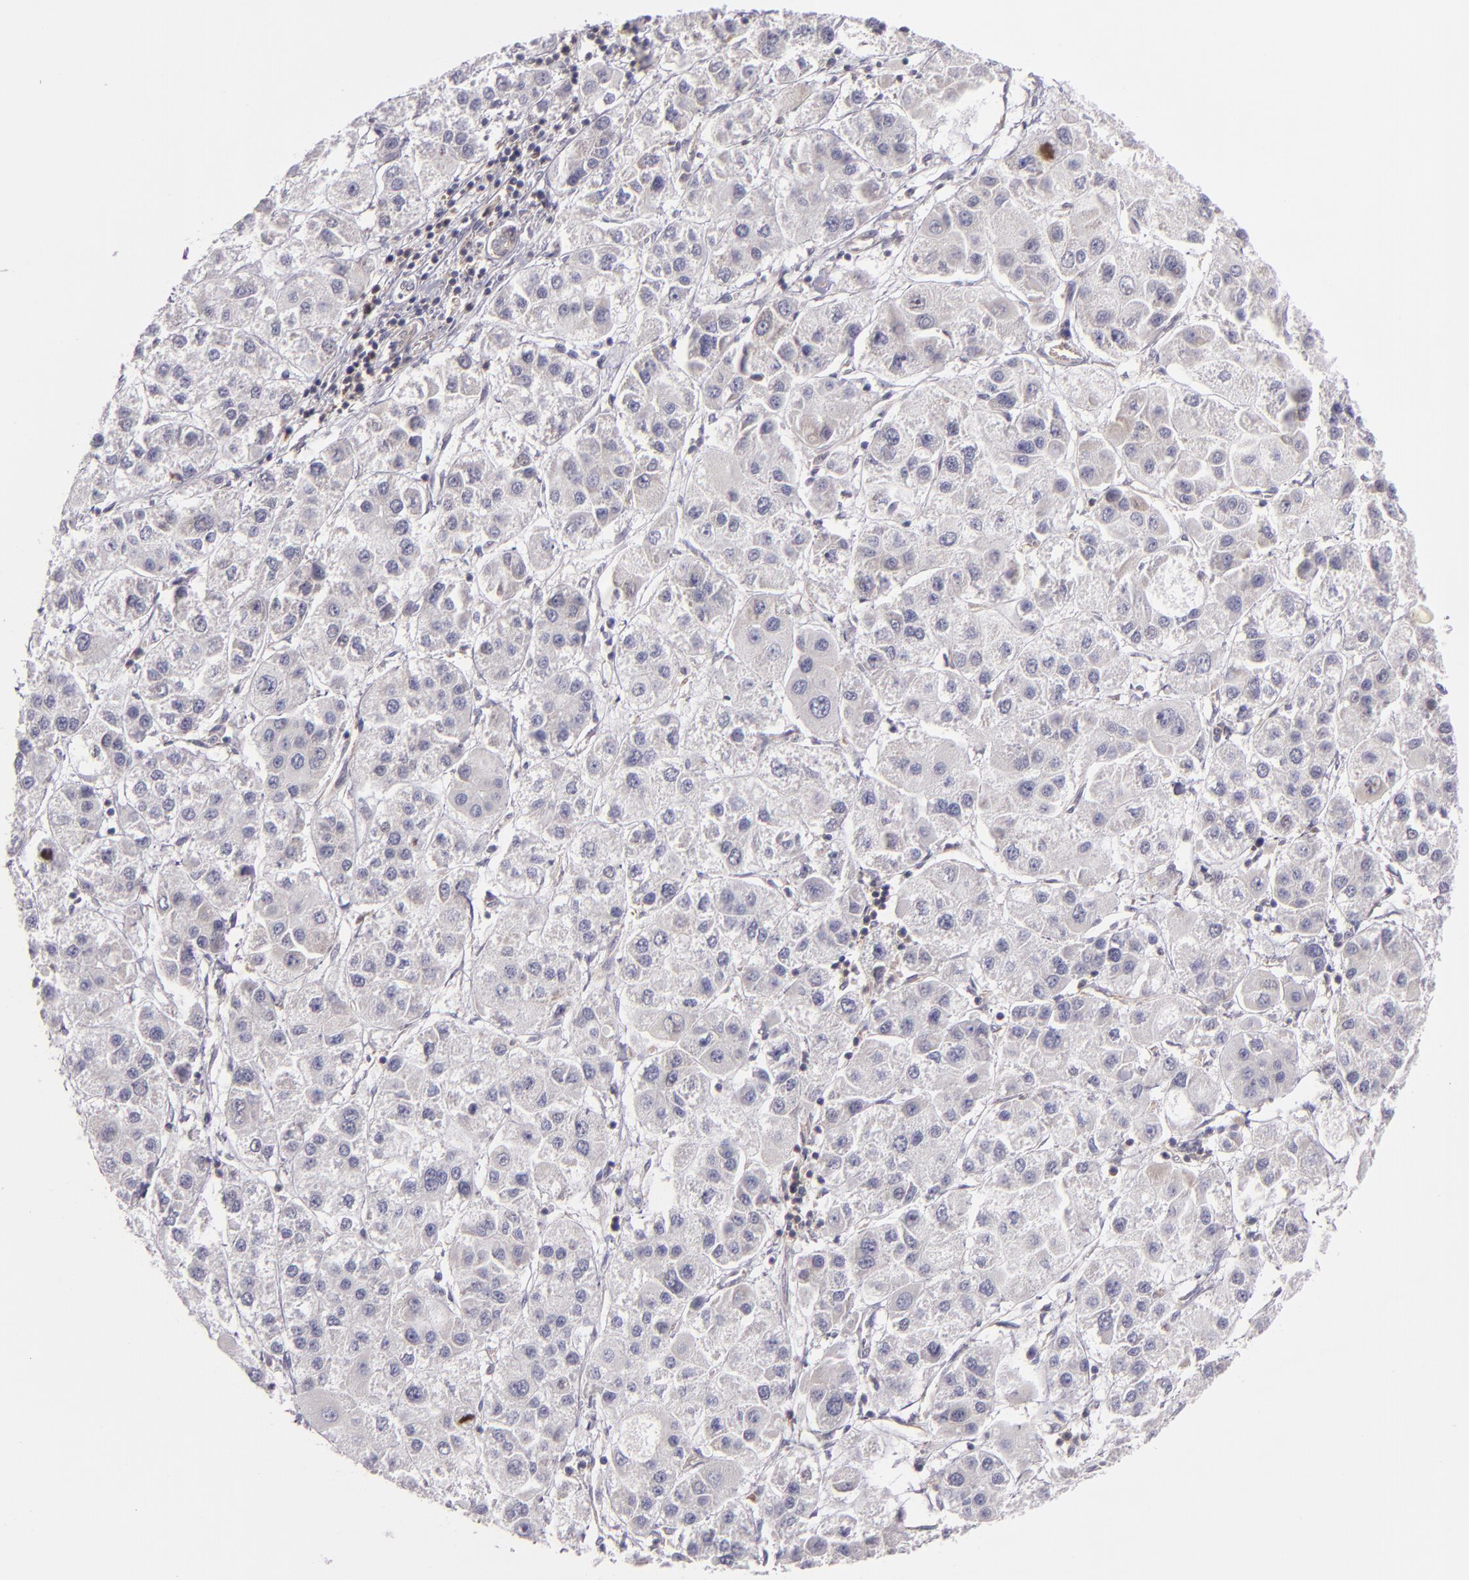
{"staining": {"intensity": "negative", "quantity": "none", "location": "none"}, "tissue": "liver cancer", "cell_type": "Tumor cells", "image_type": "cancer", "snomed": [{"axis": "morphology", "description": "Carcinoma, Hepatocellular, NOS"}, {"axis": "topography", "description": "Liver"}], "caption": "Histopathology image shows no protein positivity in tumor cells of liver cancer (hepatocellular carcinoma) tissue.", "gene": "UPF3B", "patient": {"sex": "female", "age": 85}}